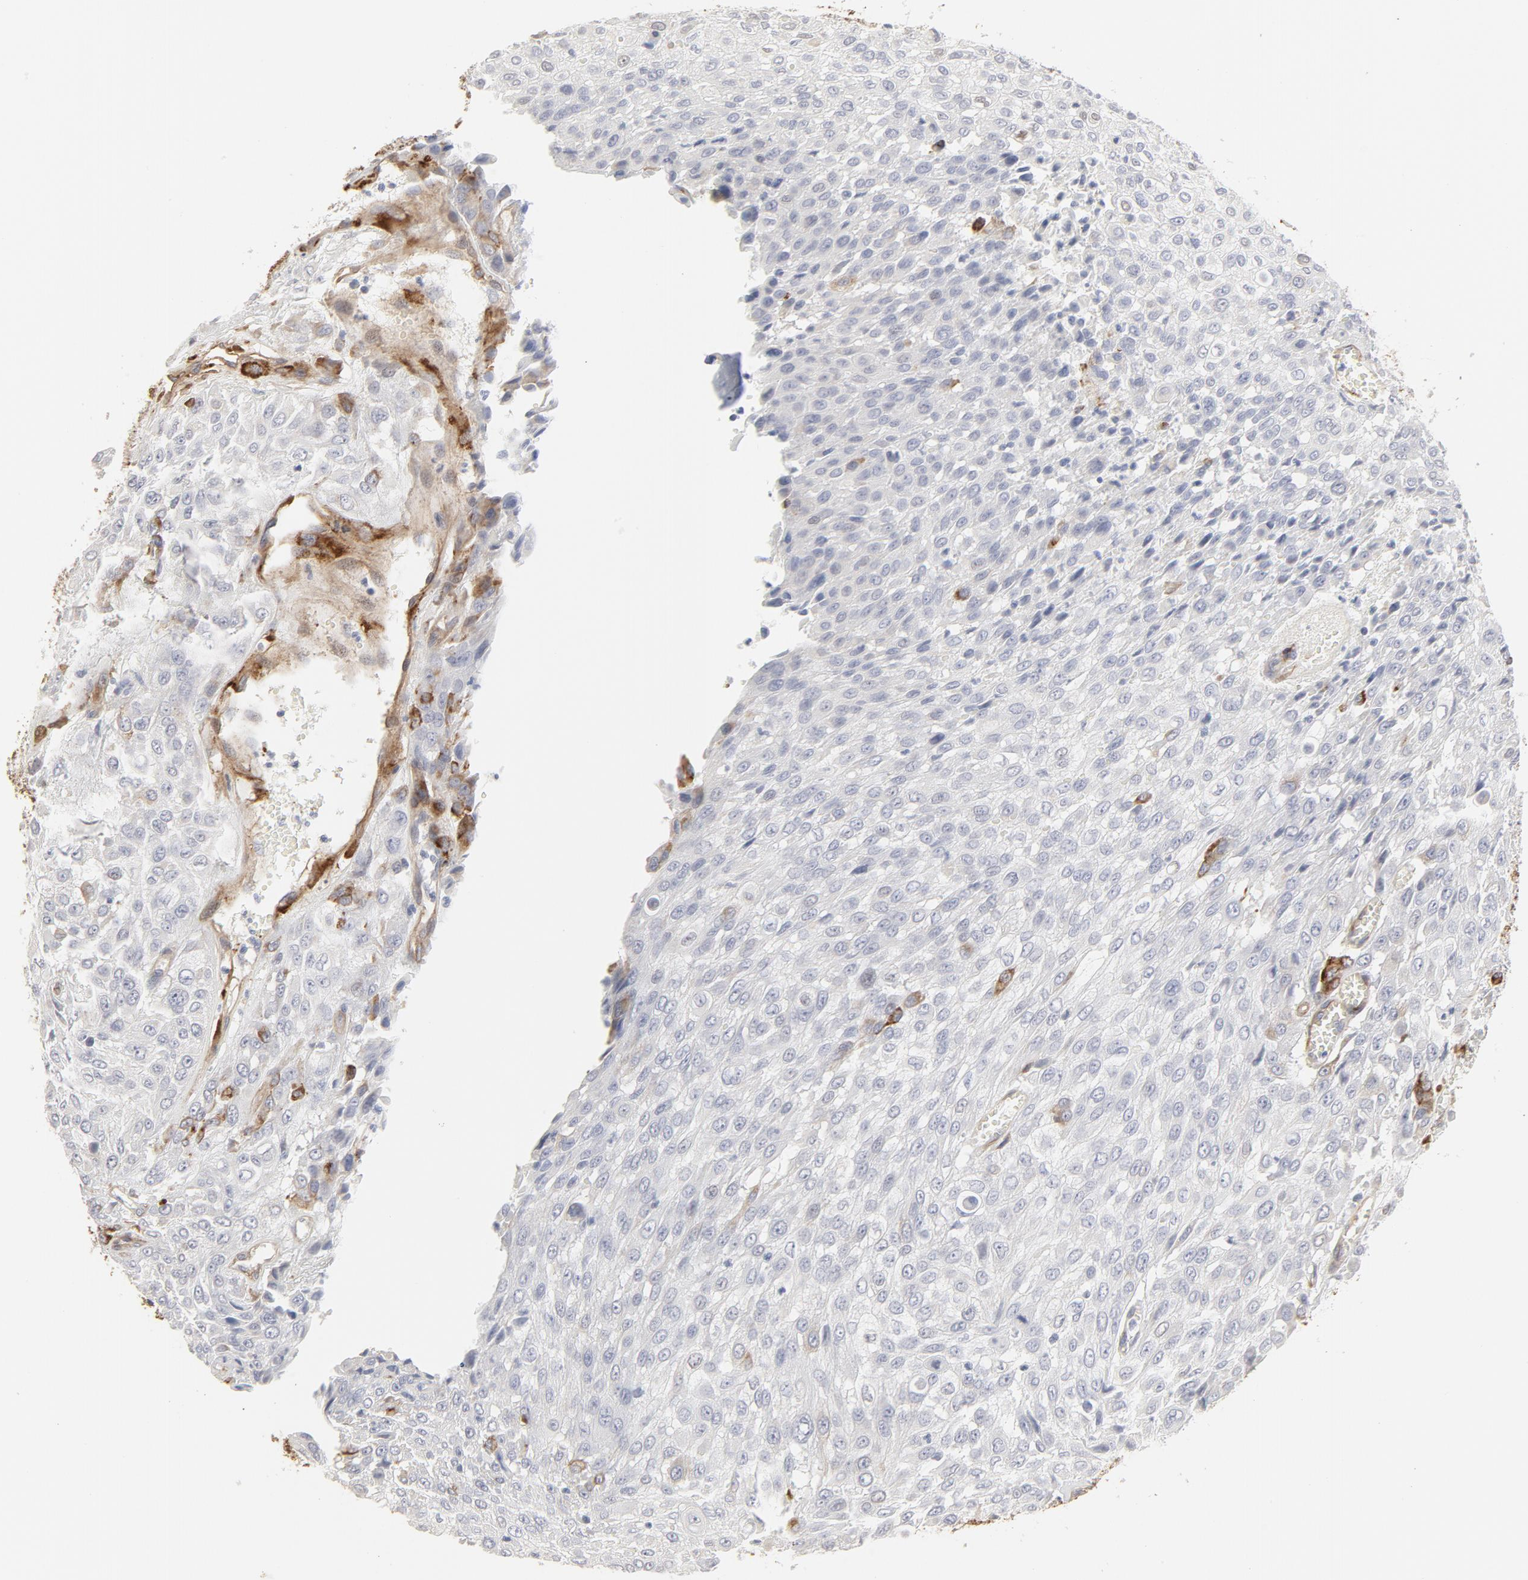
{"staining": {"intensity": "negative", "quantity": "none", "location": "none"}, "tissue": "urothelial cancer", "cell_type": "Tumor cells", "image_type": "cancer", "snomed": [{"axis": "morphology", "description": "Urothelial carcinoma, High grade"}, {"axis": "topography", "description": "Urinary bladder"}], "caption": "Immunohistochemistry image of human urothelial cancer stained for a protein (brown), which exhibits no expression in tumor cells. (Stains: DAB immunohistochemistry with hematoxylin counter stain, Microscopy: brightfield microscopy at high magnification).", "gene": "MAGED4", "patient": {"sex": "male", "age": 57}}